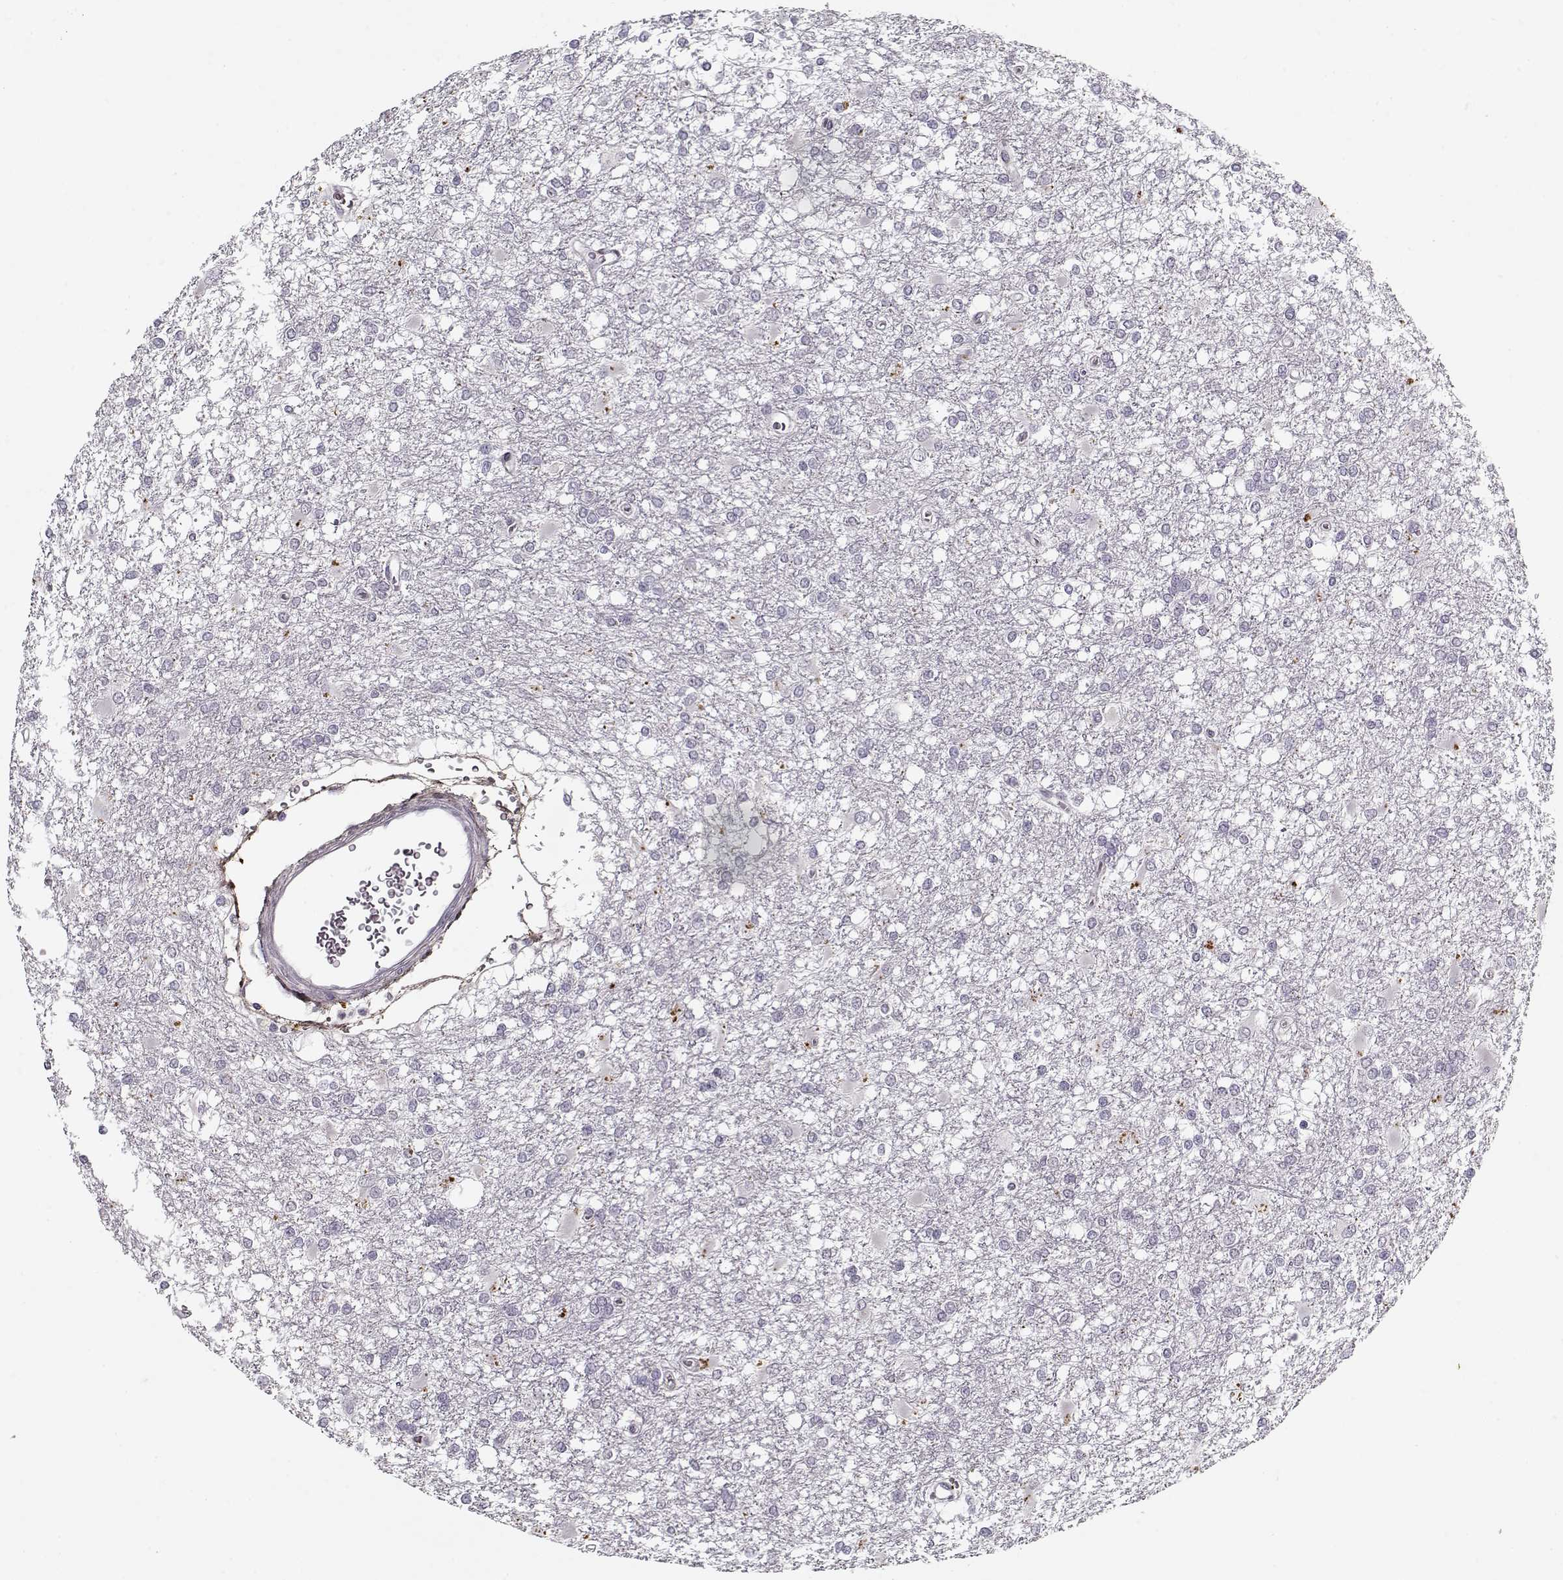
{"staining": {"intensity": "negative", "quantity": "none", "location": "none"}, "tissue": "glioma", "cell_type": "Tumor cells", "image_type": "cancer", "snomed": [{"axis": "morphology", "description": "Glioma, malignant, High grade"}, {"axis": "topography", "description": "Cerebral cortex"}], "caption": "Glioma was stained to show a protein in brown. There is no significant positivity in tumor cells.", "gene": "LUM", "patient": {"sex": "male", "age": 79}}